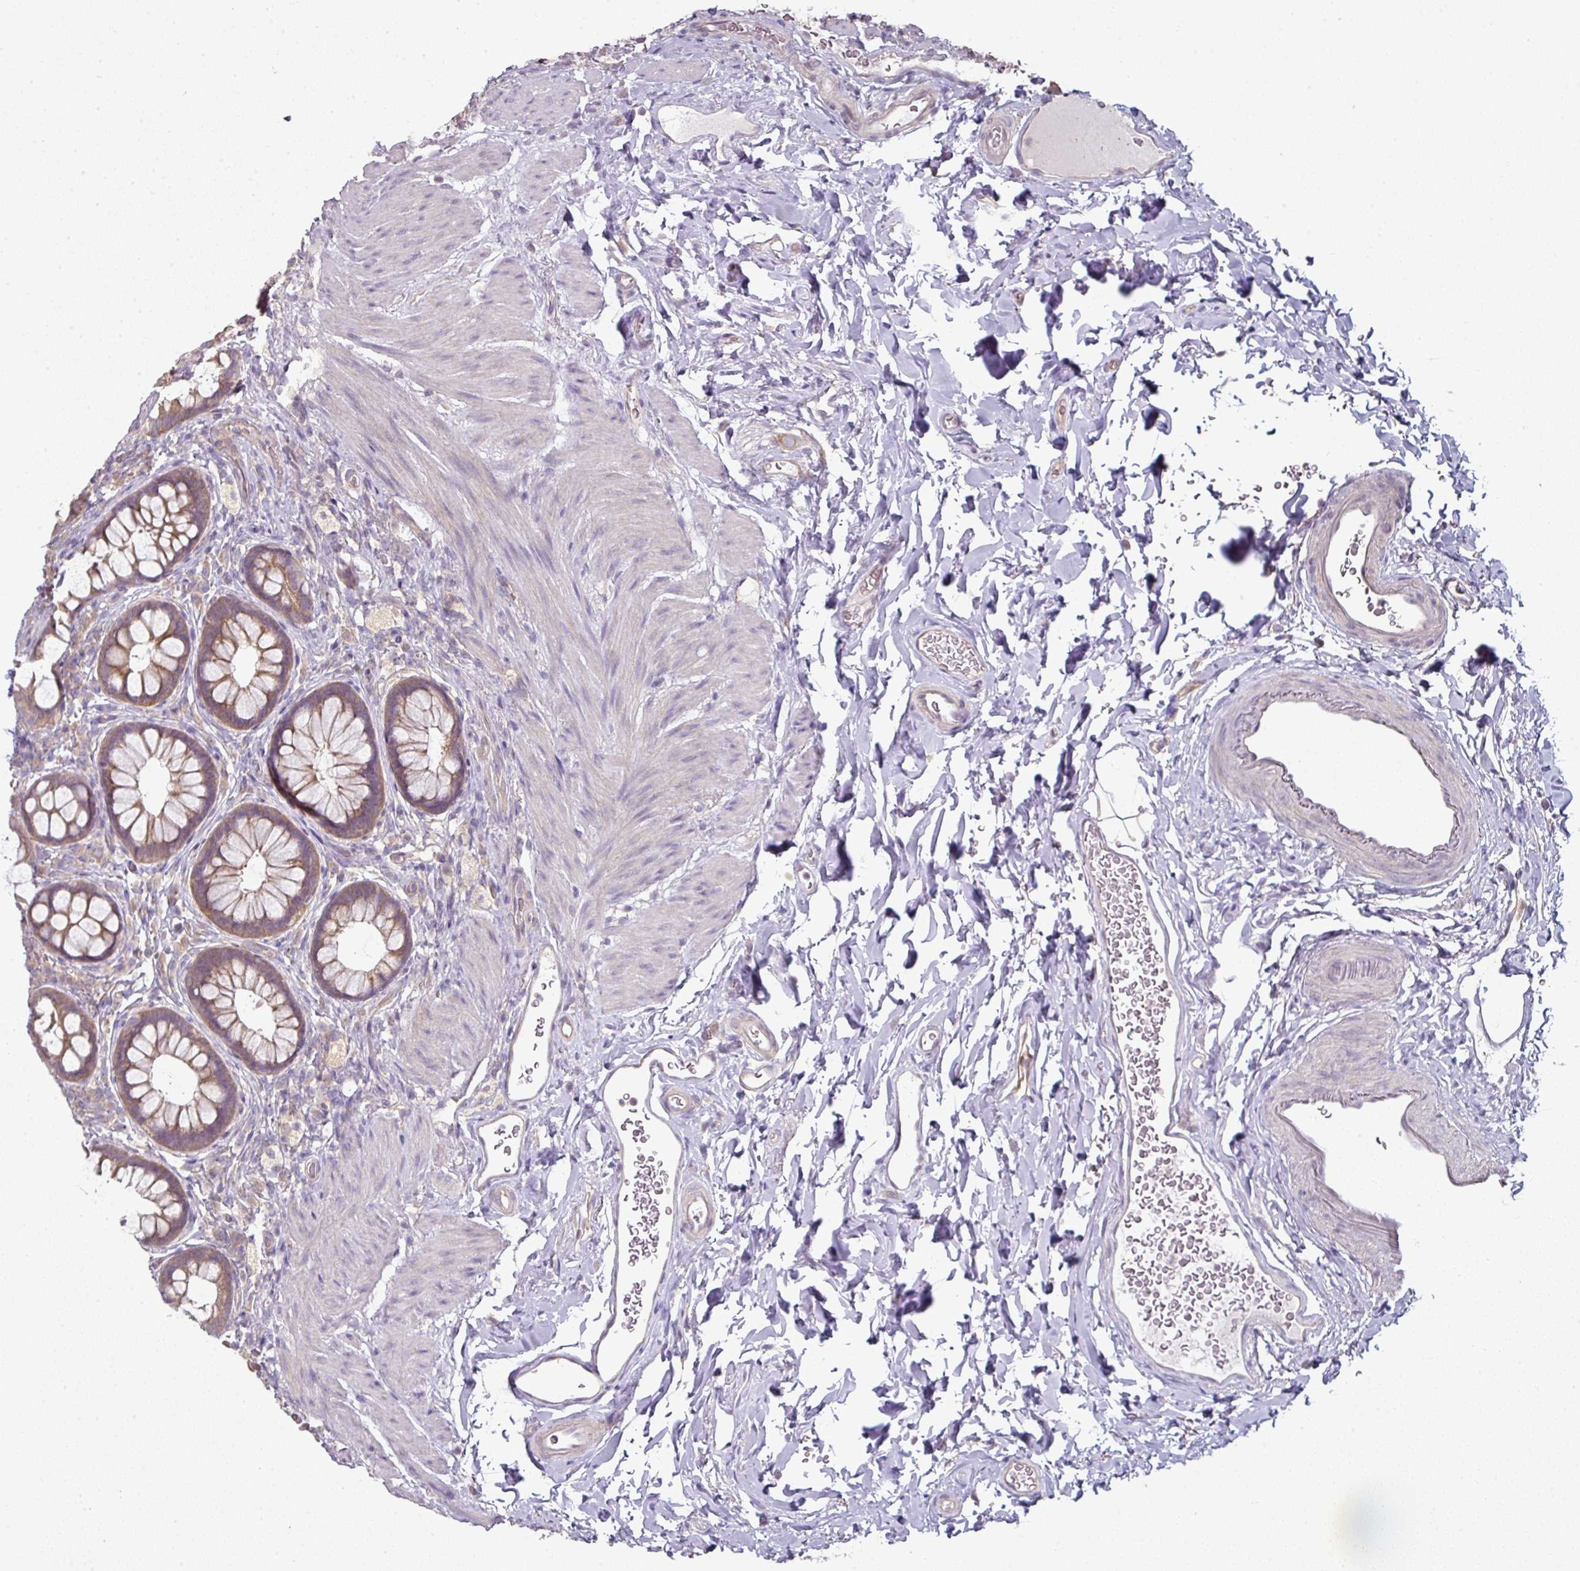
{"staining": {"intensity": "moderate", "quantity": ">75%", "location": "cytoplasmic/membranous"}, "tissue": "rectum", "cell_type": "Glandular cells", "image_type": "normal", "snomed": [{"axis": "morphology", "description": "Normal tissue, NOS"}, {"axis": "topography", "description": "Rectum"}, {"axis": "topography", "description": "Peripheral nerve tissue"}], "caption": "The photomicrograph displays immunohistochemical staining of unremarkable rectum. There is moderate cytoplasmic/membranous staining is seen in approximately >75% of glandular cells.", "gene": "C19orf33", "patient": {"sex": "female", "age": 69}}